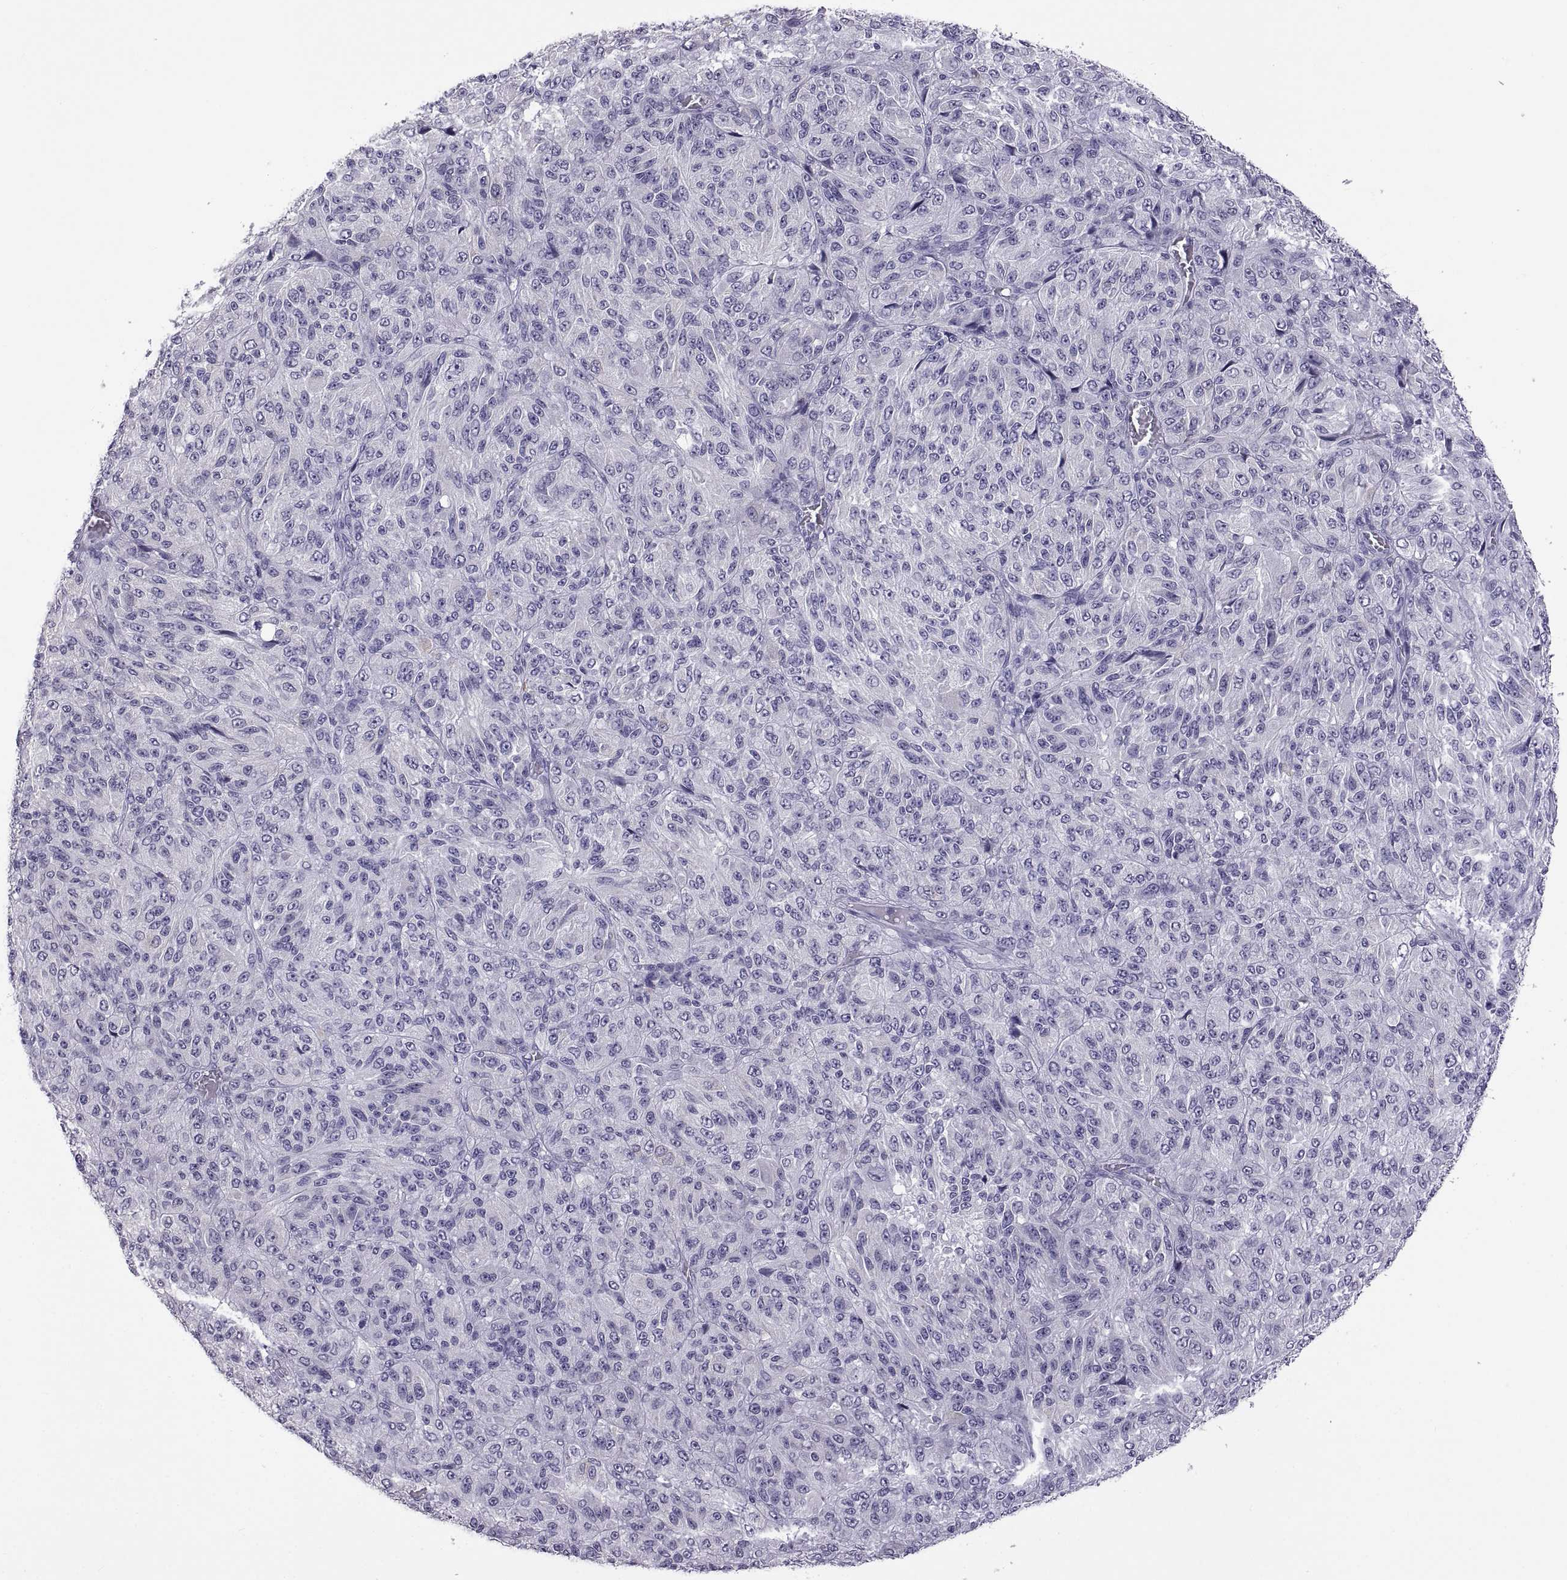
{"staining": {"intensity": "negative", "quantity": "none", "location": "none"}, "tissue": "melanoma", "cell_type": "Tumor cells", "image_type": "cancer", "snomed": [{"axis": "morphology", "description": "Malignant melanoma, Metastatic site"}, {"axis": "topography", "description": "Brain"}], "caption": "Melanoma stained for a protein using immunohistochemistry reveals no positivity tumor cells.", "gene": "RDM1", "patient": {"sex": "female", "age": 56}}